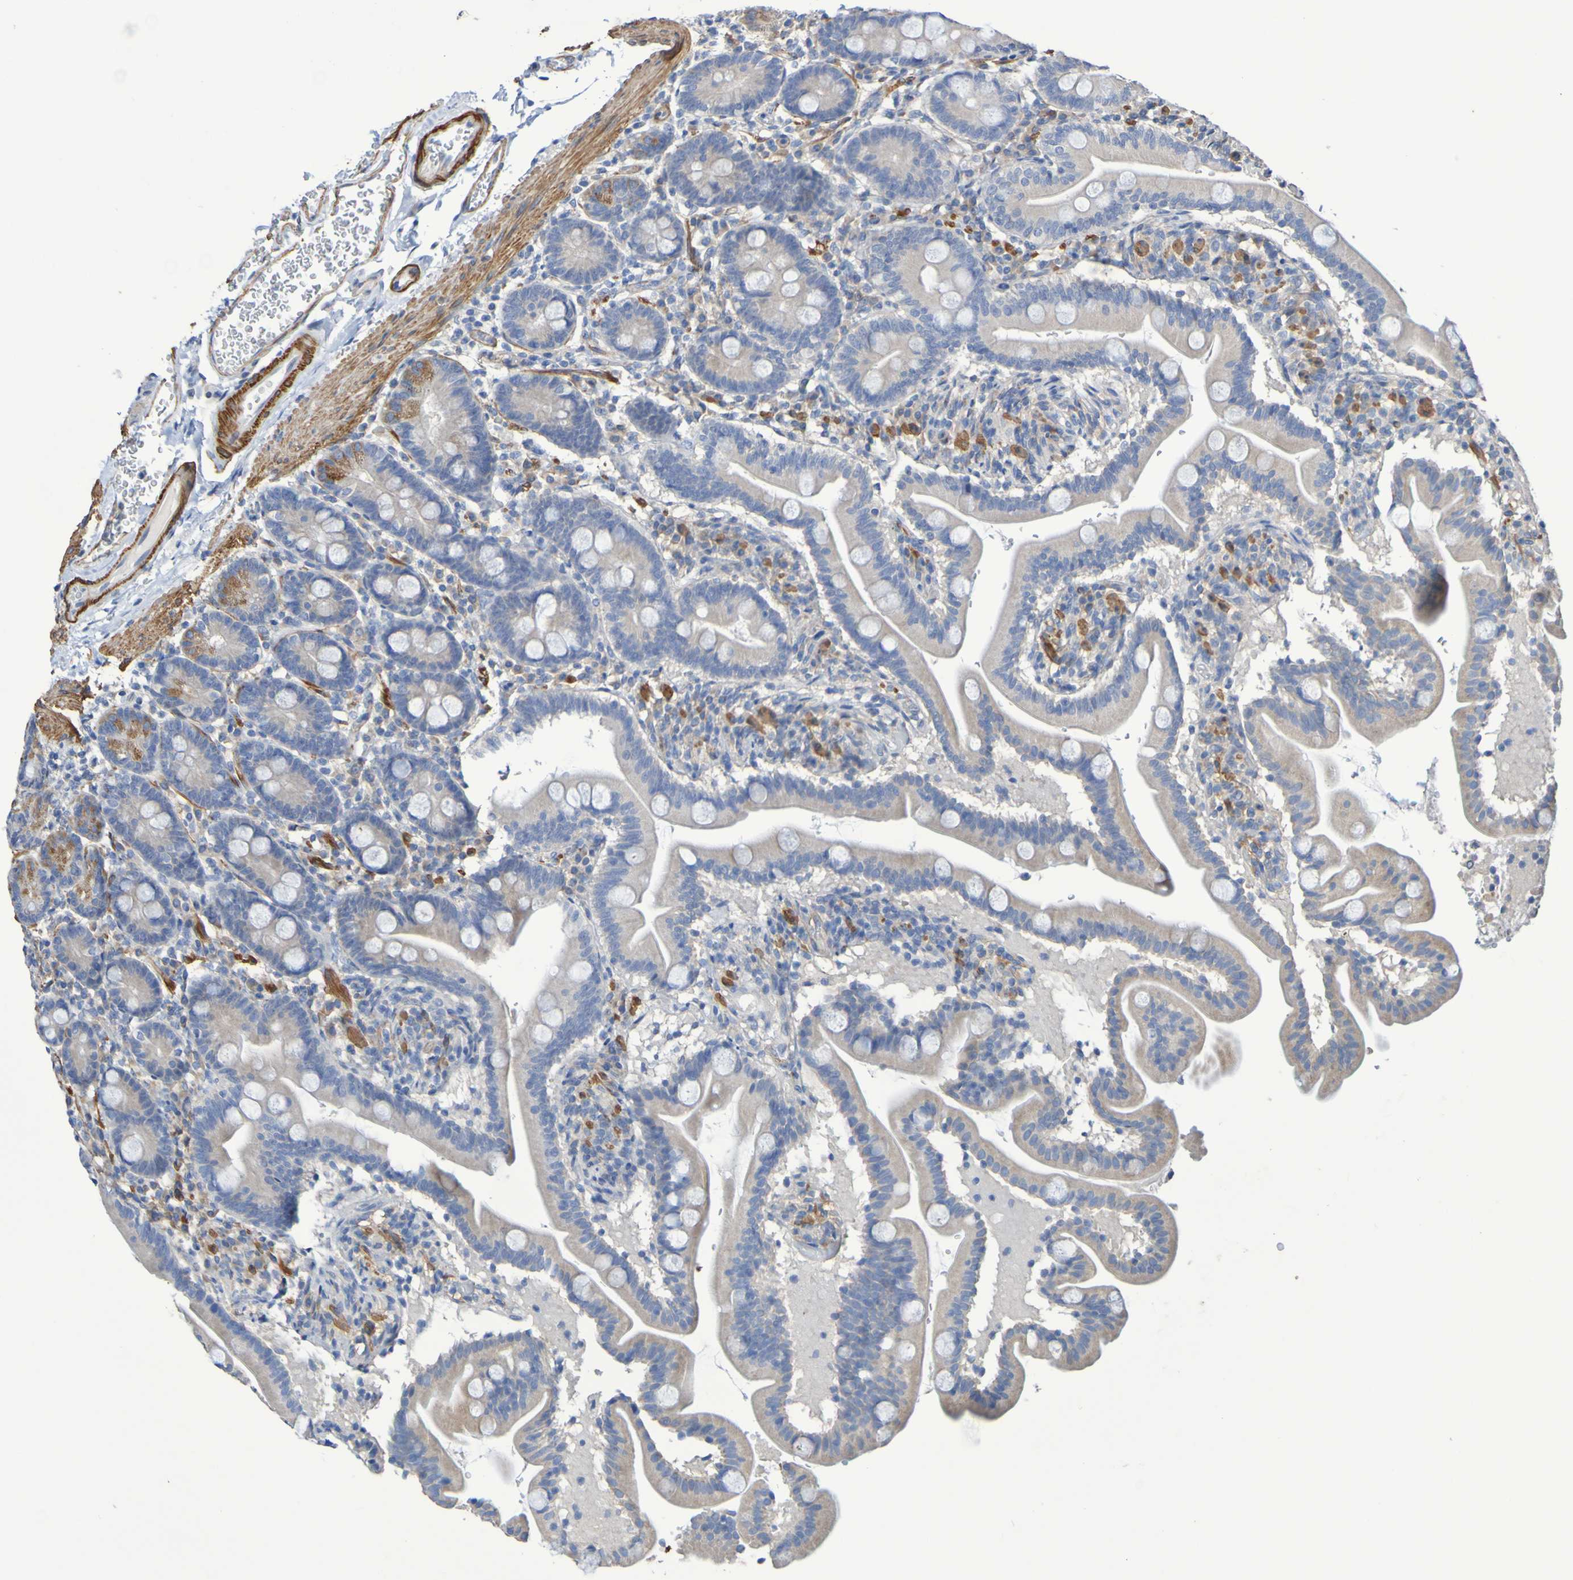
{"staining": {"intensity": "moderate", "quantity": "25%-75%", "location": "cytoplasmic/membranous"}, "tissue": "duodenum", "cell_type": "Glandular cells", "image_type": "normal", "snomed": [{"axis": "morphology", "description": "Normal tissue, NOS"}, {"axis": "topography", "description": "Duodenum"}], "caption": "A brown stain labels moderate cytoplasmic/membranous staining of a protein in glandular cells of normal human duodenum. (DAB IHC, brown staining for protein, blue staining for nuclei).", "gene": "SRPRB", "patient": {"sex": "male", "age": 54}}